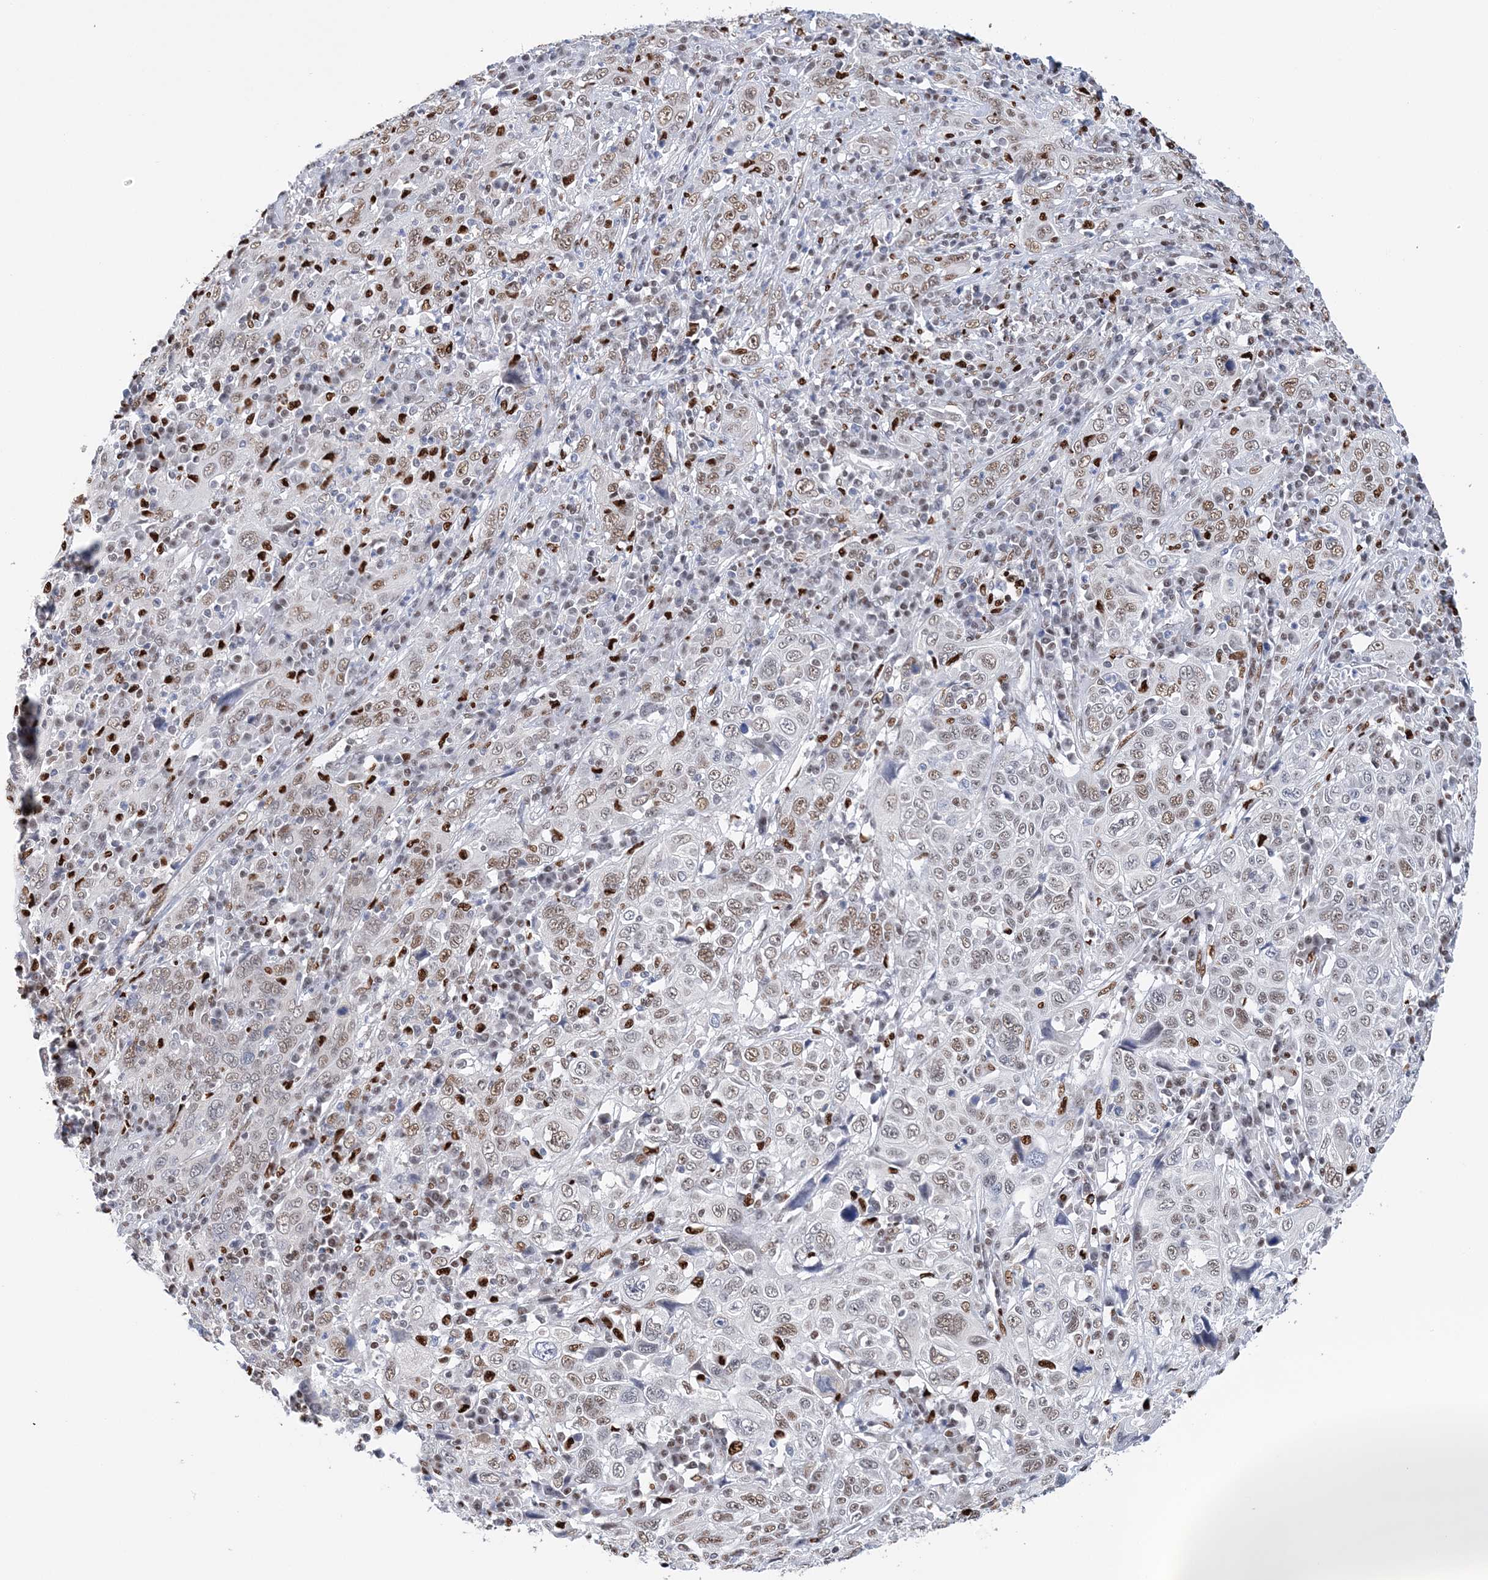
{"staining": {"intensity": "moderate", "quantity": "25%-75%", "location": "nuclear"}, "tissue": "cervical cancer", "cell_type": "Tumor cells", "image_type": "cancer", "snomed": [{"axis": "morphology", "description": "Squamous cell carcinoma, NOS"}, {"axis": "topography", "description": "Cervix"}], "caption": "This photomicrograph shows squamous cell carcinoma (cervical) stained with immunohistochemistry to label a protein in brown. The nuclear of tumor cells show moderate positivity for the protein. Nuclei are counter-stained blue.", "gene": "NIT2", "patient": {"sex": "female", "age": 46}}